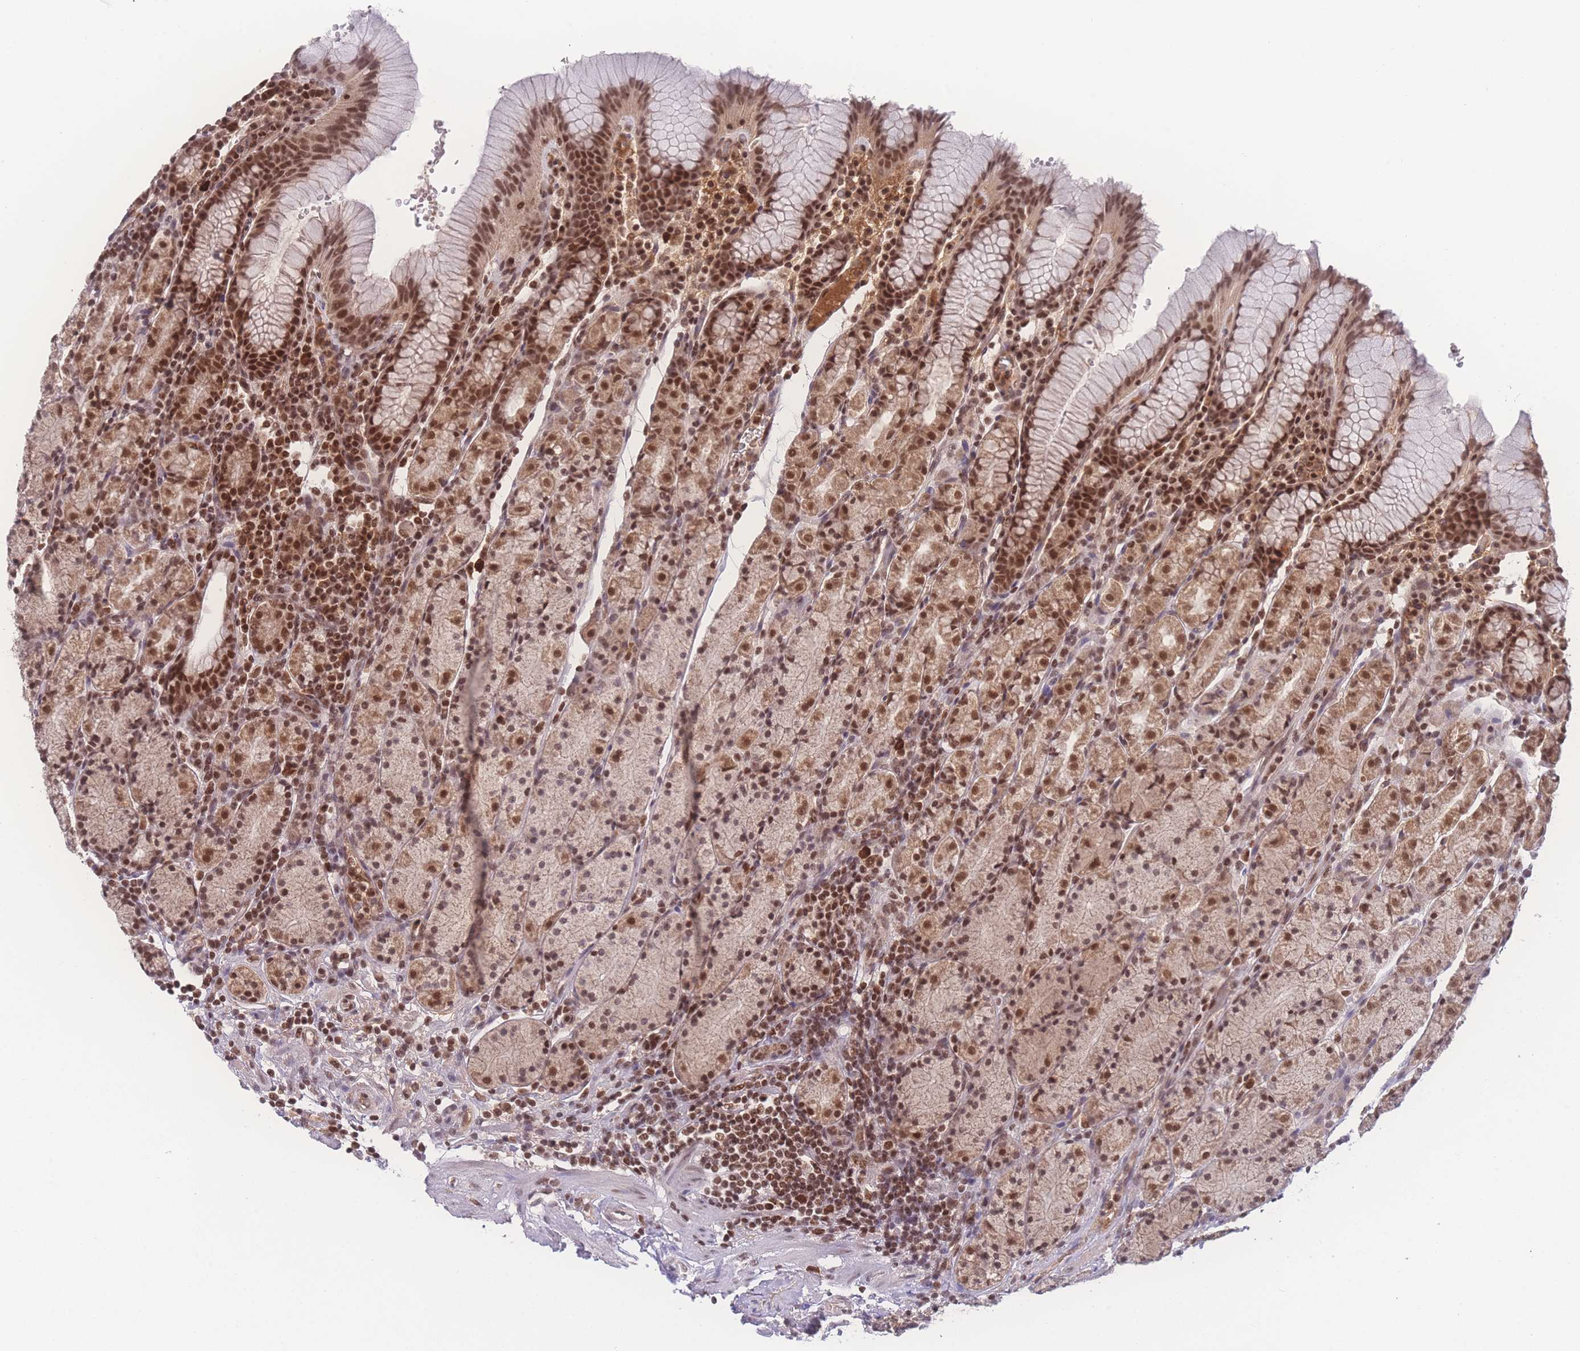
{"staining": {"intensity": "strong", "quantity": ">75%", "location": "cytoplasmic/membranous,nuclear"}, "tissue": "stomach", "cell_type": "Glandular cells", "image_type": "normal", "snomed": [{"axis": "morphology", "description": "Normal tissue, NOS"}, {"axis": "topography", "description": "Stomach, upper"}, {"axis": "topography", "description": "Stomach"}], "caption": "Stomach stained with IHC reveals strong cytoplasmic/membranous,nuclear positivity in about >75% of glandular cells. The staining is performed using DAB (3,3'-diaminobenzidine) brown chromogen to label protein expression. The nuclei are counter-stained blue using hematoxylin.", "gene": "RAVER1", "patient": {"sex": "male", "age": 62}}